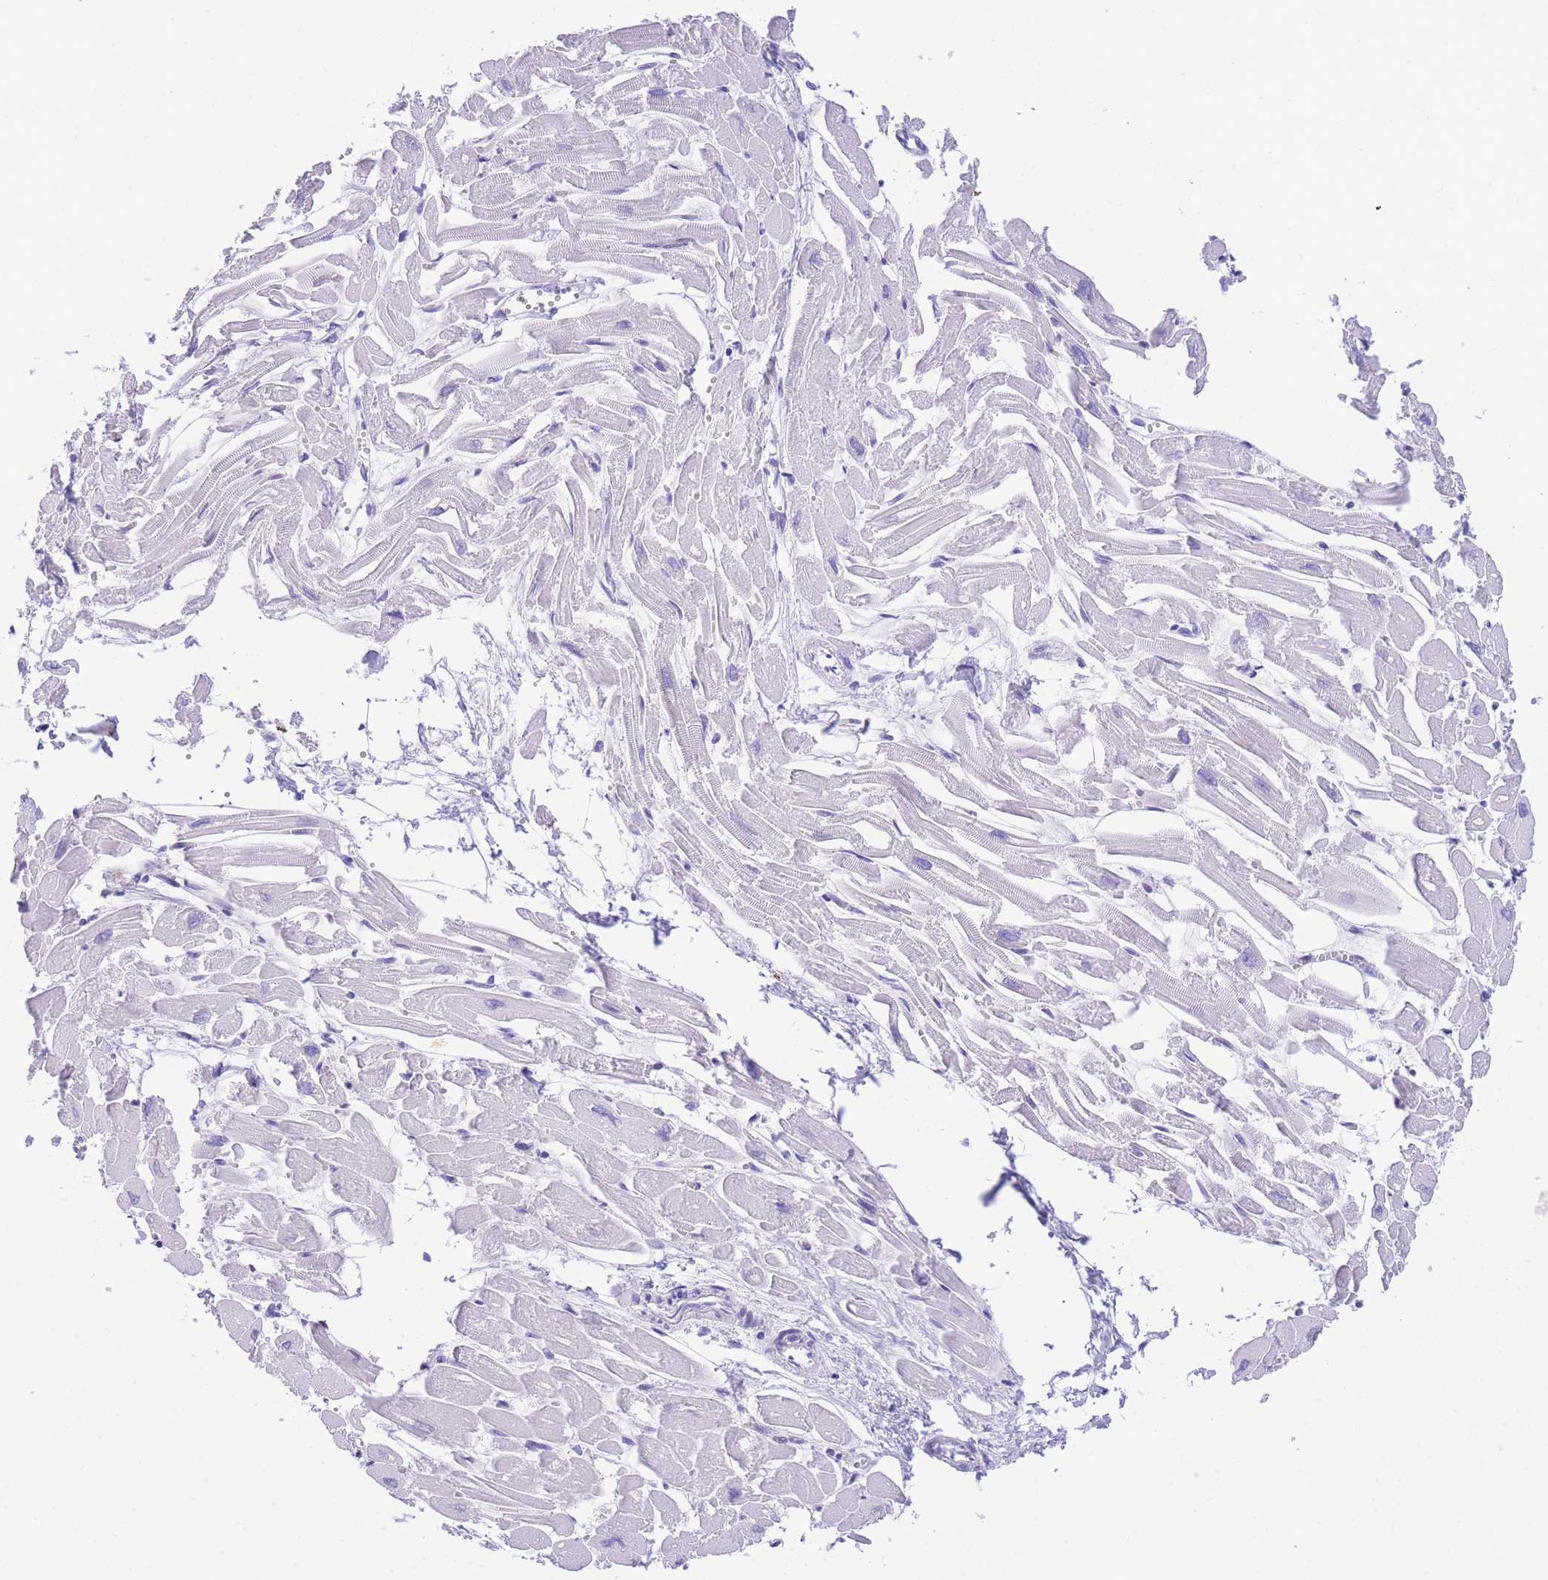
{"staining": {"intensity": "negative", "quantity": "none", "location": "none"}, "tissue": "heart muscle", "cell_type": "Cardiomyocytes", "image_type": "normal", "snomed": [{"axis": "morphology", "description": "Normal tissue, NOS"}, {"axis": "topography", "description": "Heart"}], "caption": "Micrograph shows no protein positivity in cardiomyocytes of benign heart muscle. Brightfield microscopy of immunohistochemistry (IHC) stained with DAB (brown) and hematoxylin (blue), captured at high magnification.", "gene": "TIFAB", "patient": {"sex": "male", "age": 54}}